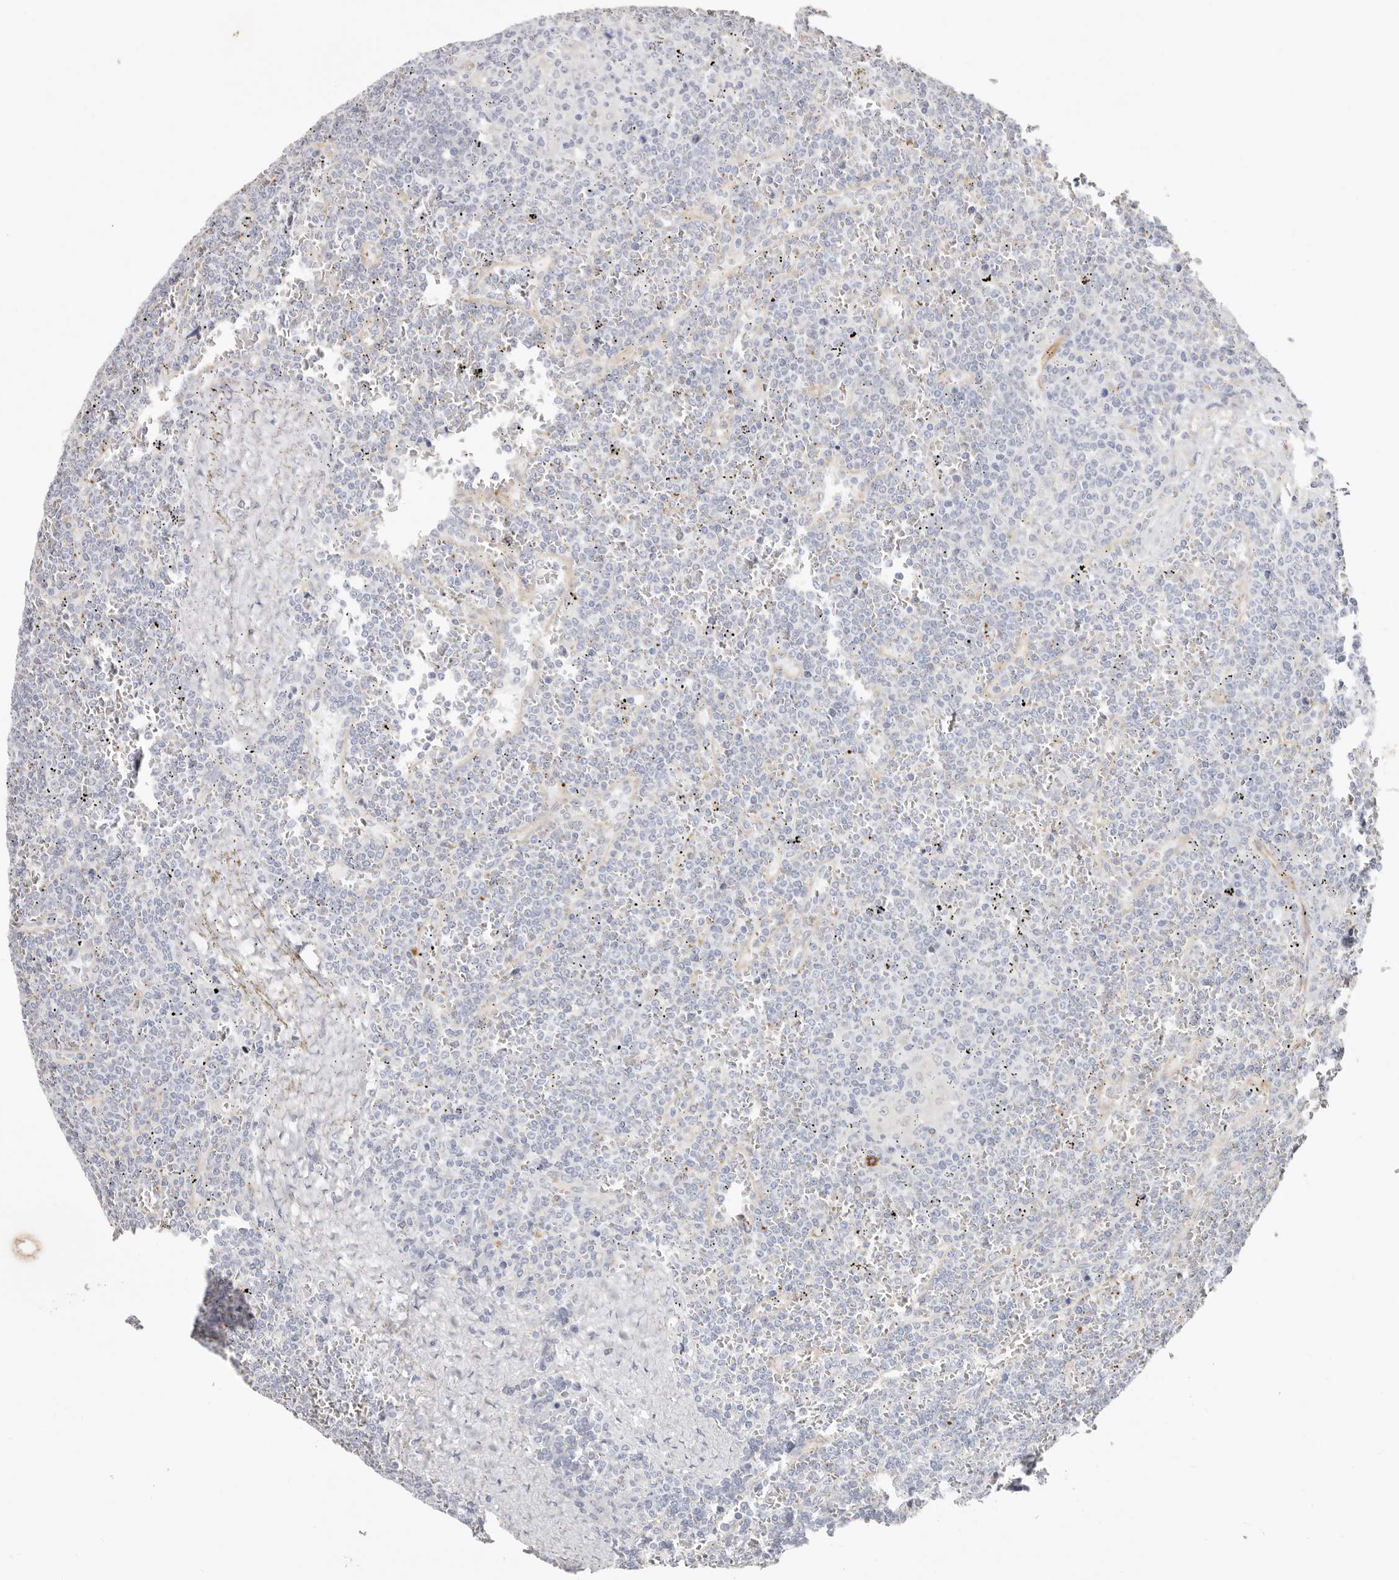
{"staining": {"intensity": "negative", "quantity": "none", "location": "none"}, "tissue": "lymphoma", "cell_type": "Tumor cells", "image_type": "cancer", "snomed": [{"axis": "morphology", "description": "Malignant lymphoma, non-Hodgkin's type, Low grade"}, {"axis": "topography", "description": "Spleen"}], "caption": "Tumor cells are negative for protein expression in human malignant lymphoma, non-Hodgkin's type (low-grade).", "gene": "PKDCC", "patient": {"sex": "female", "age": 19}}